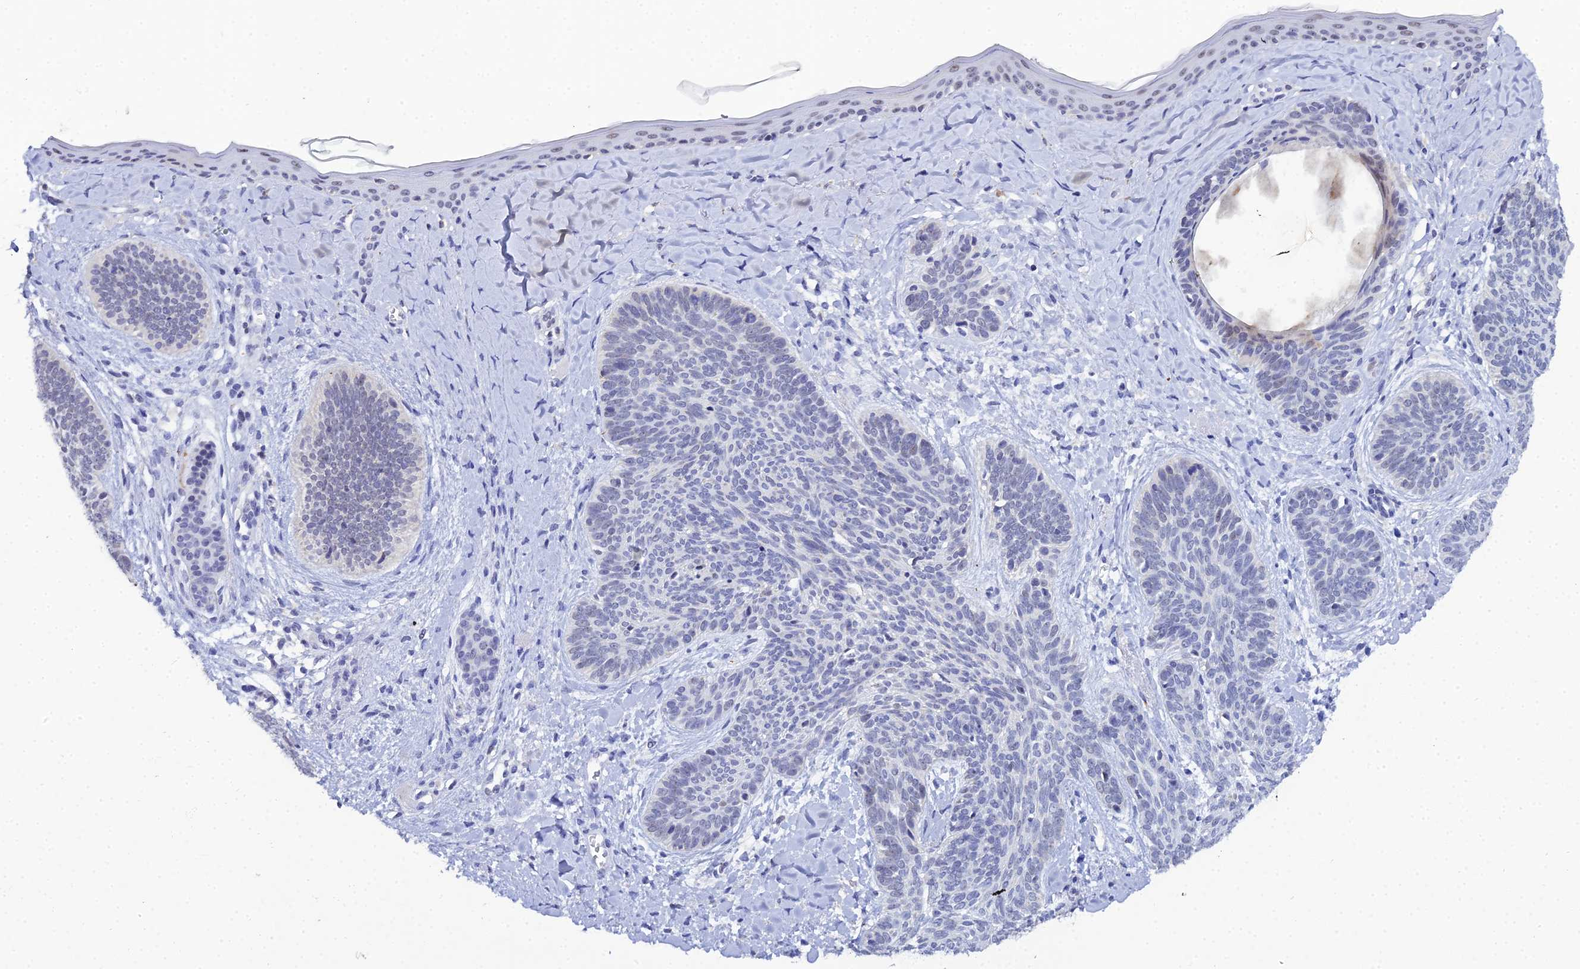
{"staining": {"intensity": "negative", "quantity": "none", "location": "none"}, "tissue": "skin cancer", "cell_type": "Tumor cells", "image_type": "cancer", "snomed": [{"axis": "morphology", "description": "Basal cell carcinoma"}, {"axis": "topography", "description": "Skin"}], "caption": "Immunohistochemistry of human skin cancer (basal cell carcinoma) displays no expression in tumor cells.", "gene": "PLPP4", "patient": {"sex": "female", "age": 81}}